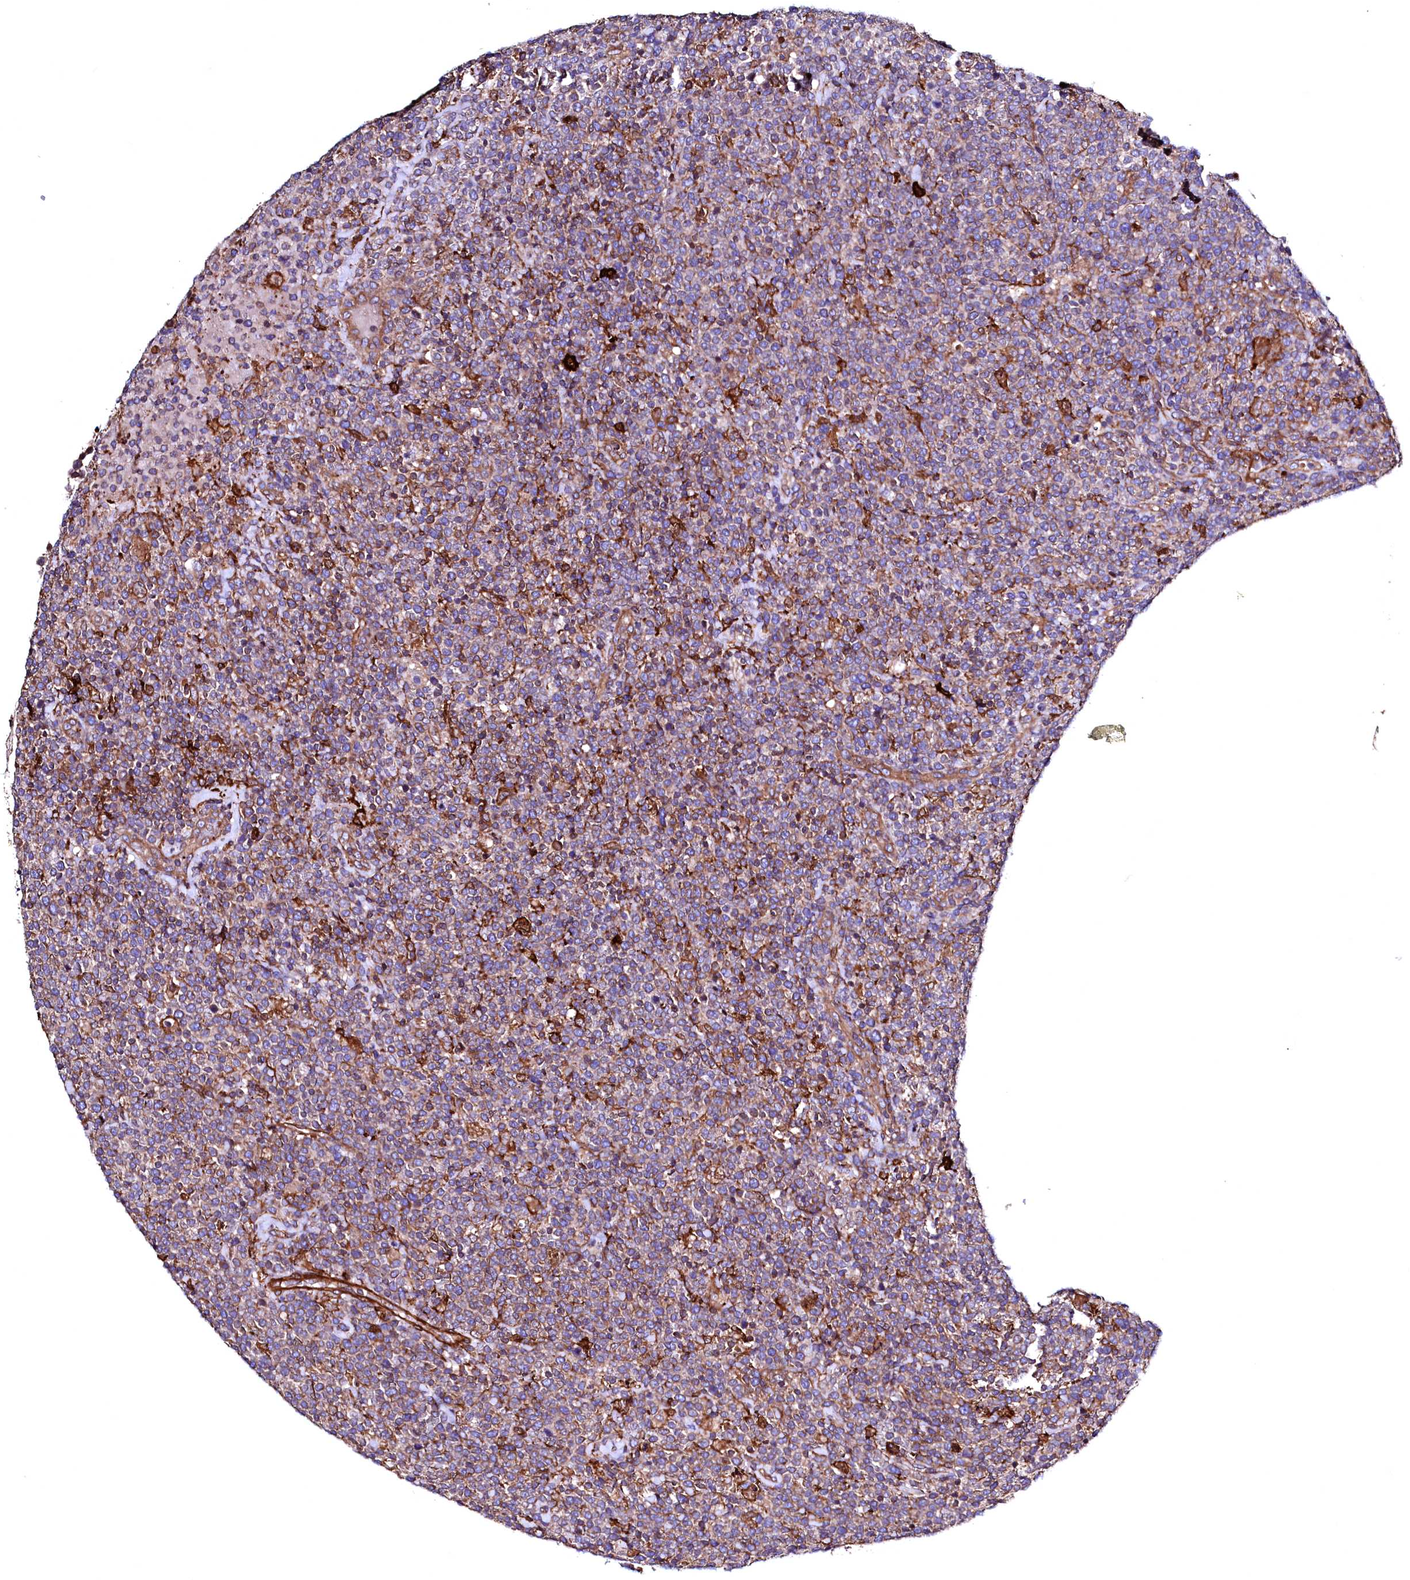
{"staining": {"intensity": "weak", "quantity": "25%-75%", "location": "cytoplasmic/membranous"}, "tissue": "lymphoma", "cell_type": "Tumor cells", "image_type": "cancer", "snomed": [{"axis": "morphology", "description": "Malignant lymphoma, non-Hodgkin's type, High grade"}, {"axis": "topography", "description": "Lymph node"}], "caption": "IHC image of neoplastic tissue: human malignant lymphoma, non-Hodgkin's type (high-grade) stained using IHC exhibits low levels of weak protein expression localized specifically in the cytoplasmic/membranous of tumor cells, appearing as a cytoplasmic/membranous brown color.", "gene": "STAMBPL1", "patient": {"sex": "male", "age": 61}}